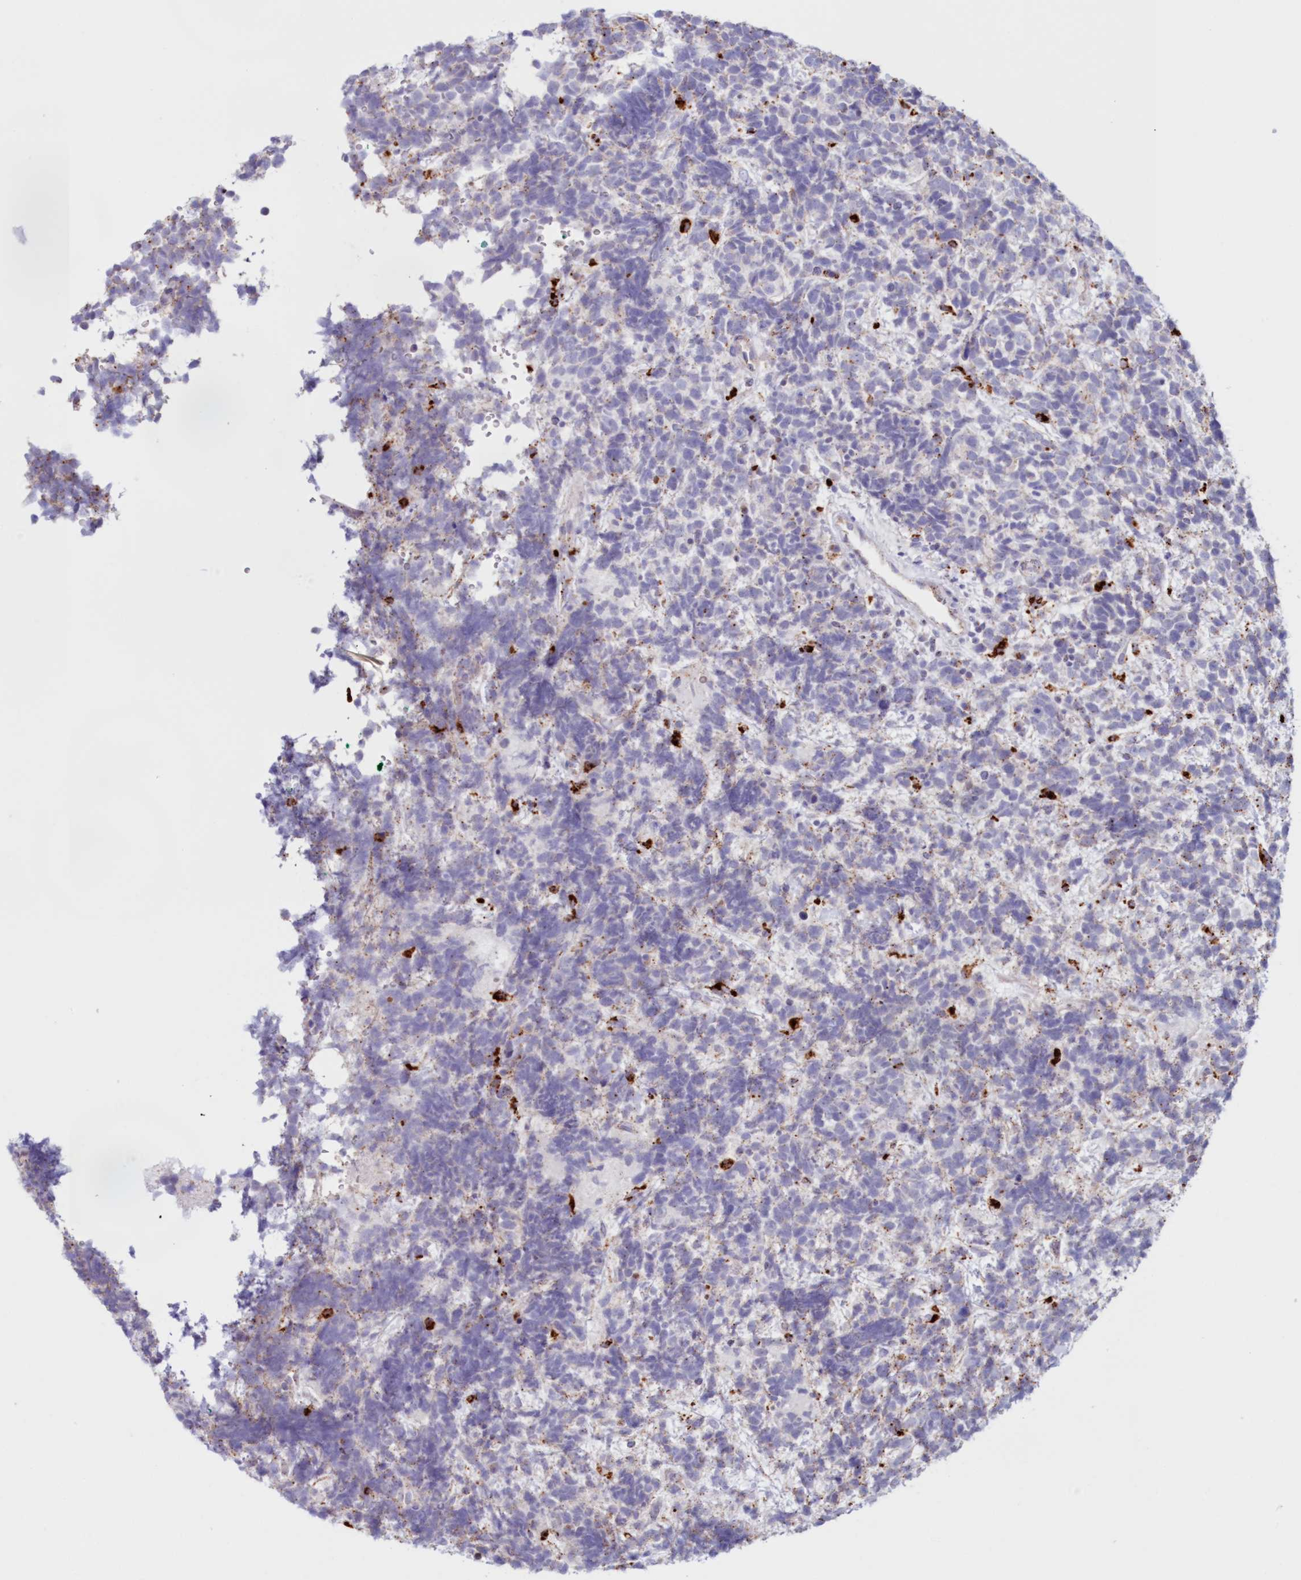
{"staining": {"intensity": "negative", "quantity": "none", "location": "none"}, "tissue": "urothelial cancer", "cell_type": "Tumor cells", "image_type": "cancer", "snomed": [{"axis": "morphology", "description": "Urothelial carcinoma, High grade"}, {"axis": "topography", "description": "Urinary bladder"}], "caption": "Immunohistochemical staining of urothelial cancer demonstrates no significant positivity in tumor cells. (DAB immunohistochemistry (IHC) with hematoxylin counter stain).", "gene": "TPP1", "patient": {"sex": "female", "age": 82}}